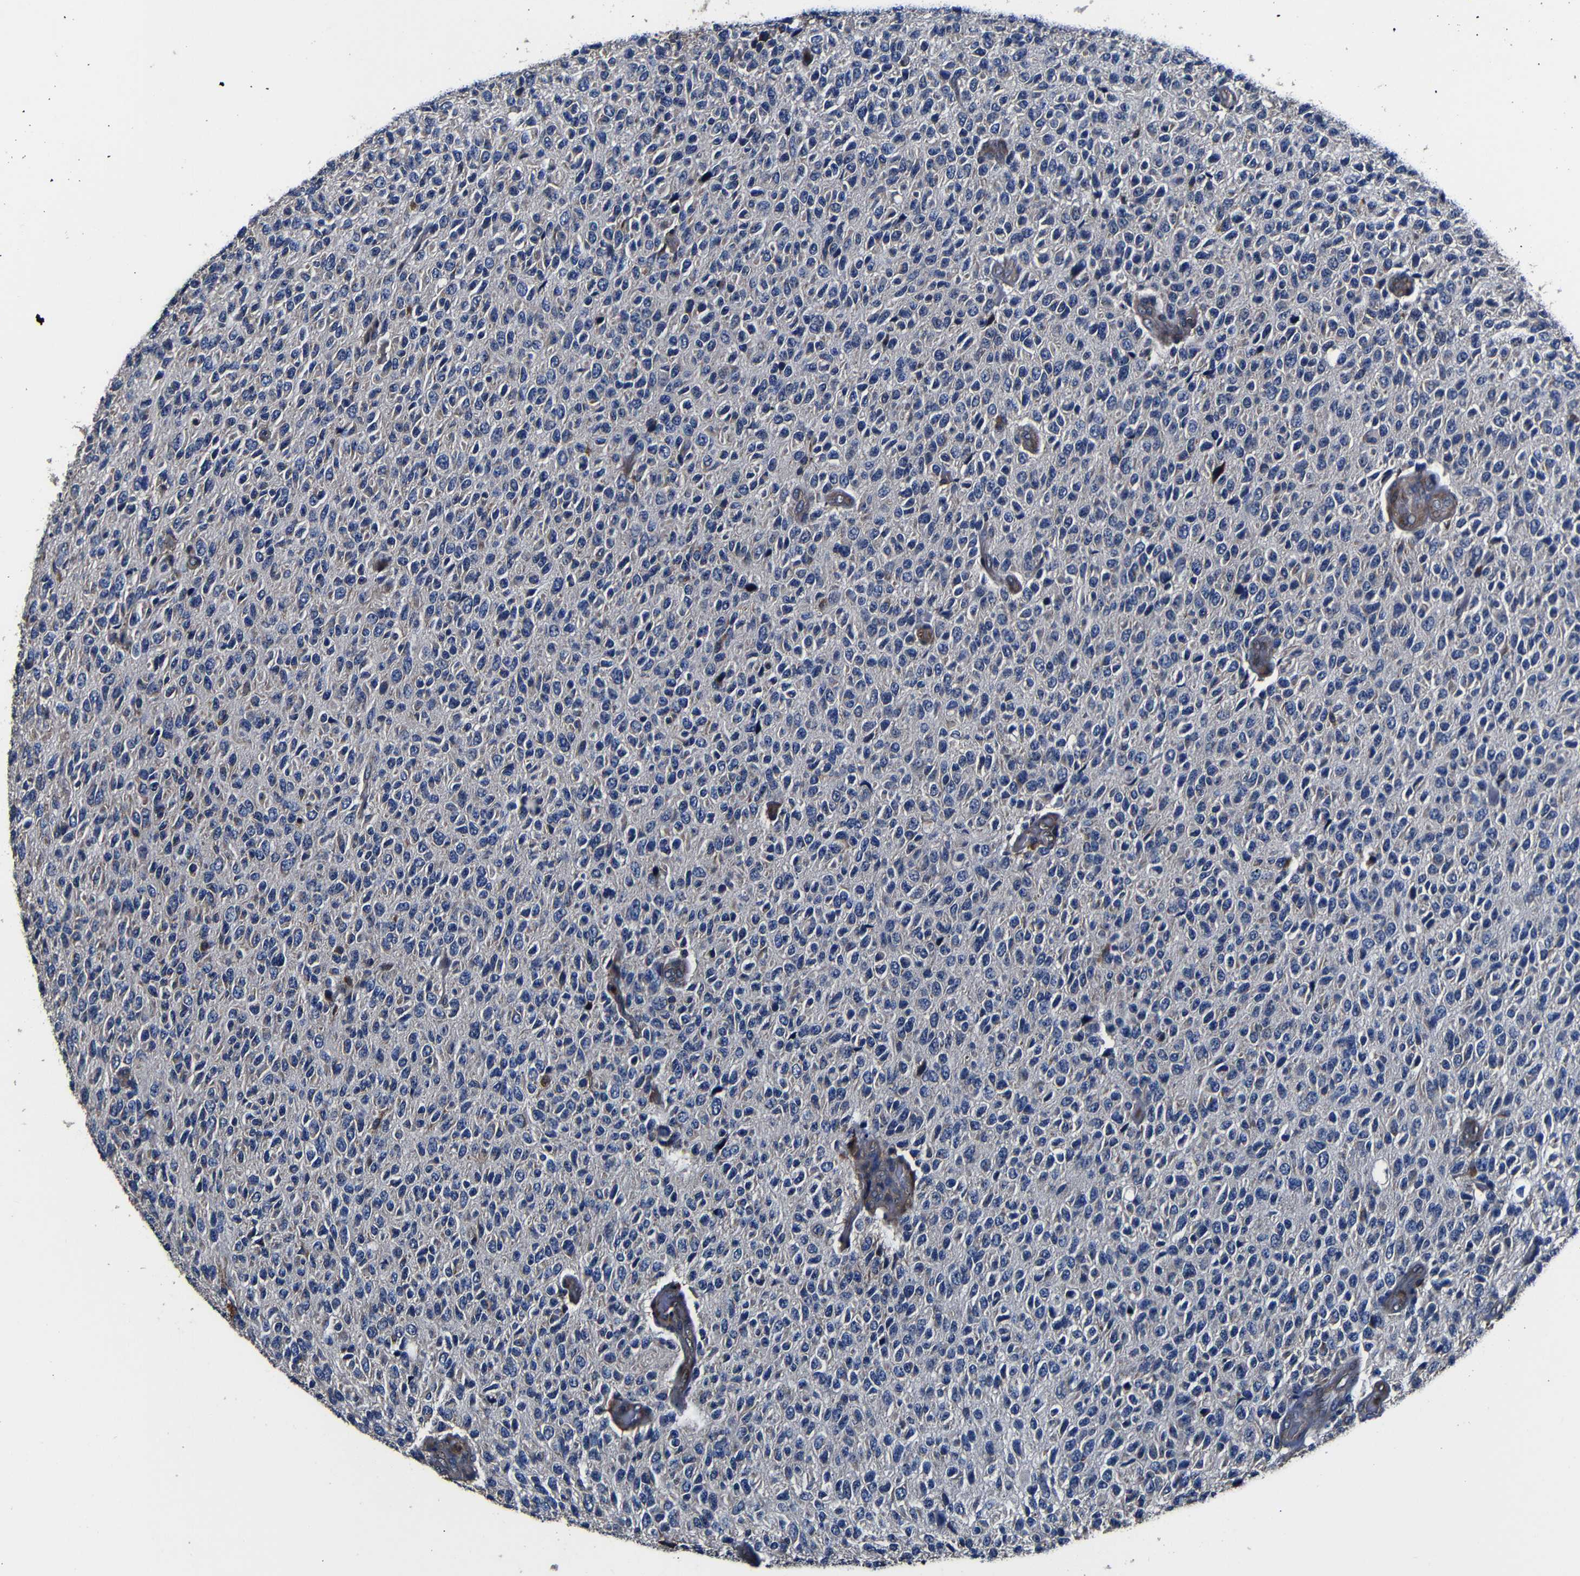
{"staining": {"intensity": "negative", "quantity": "none", "location": "none"}, "tissue": "glioma", "cell_type": "Tumor cells", "image_type": "cancer", "snomed": [{"axis": "morphology", "description": "Glioma, malignant, High grade"}, {"axis": "topography", "description": "pancreas cauda"}], "caption": "An immunohistochemistry (IHC) photomicrograph of glioma is shown. There is no staining in tumor cells of glioma.", "gene": "SCN9A", "patient": {"sex": "male", "age": 60}}